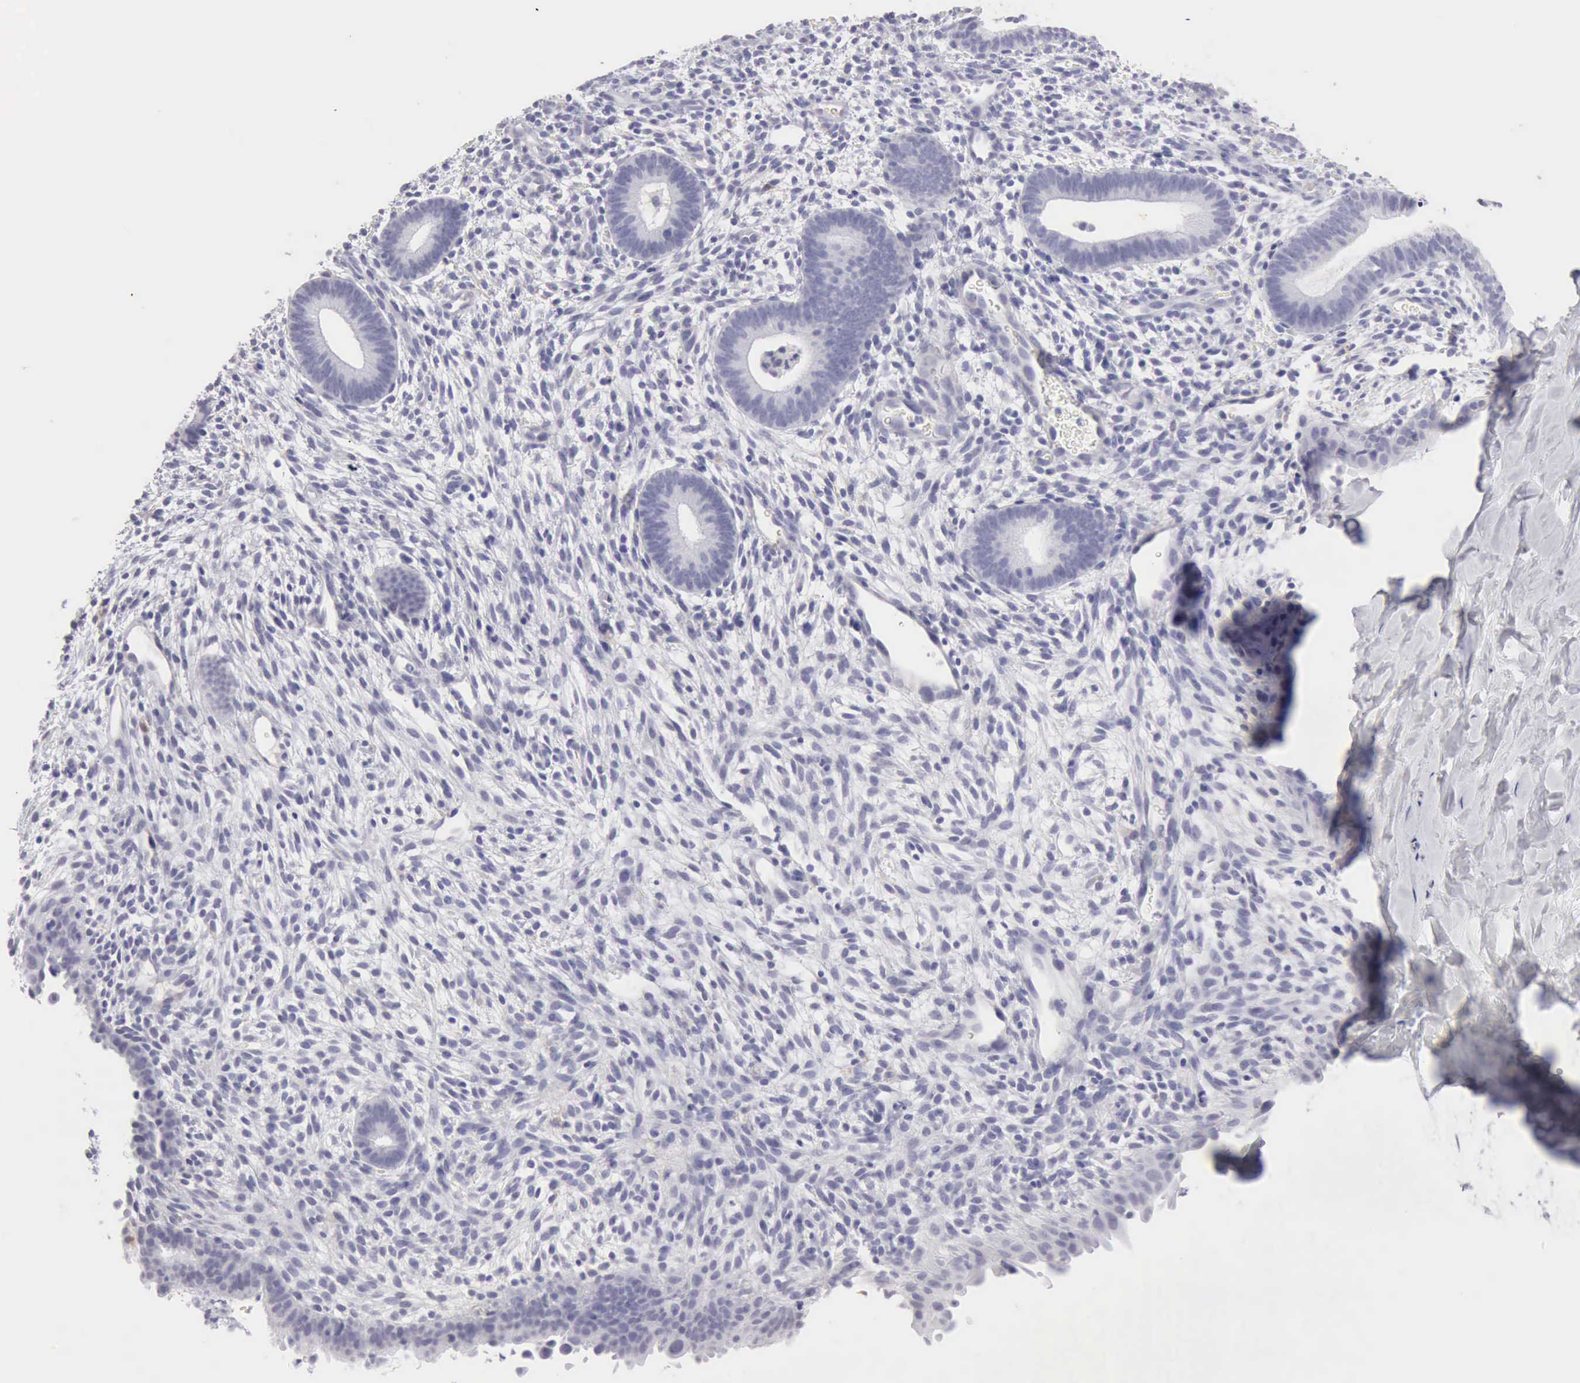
{"staining": {"intensity": "negative", "quantity": "none", "location": "none"}, "tissue": "endometrium", "cell_type": "Cells in endometrial stroma", "image_type": "normal", "snomed": [{"axis": "morphology", "description": "Normal tissue, NOS"}, {"axis": "topography", "description": "Smooth muscle"}, {"axis": "topography", "description": "Endometrium"}], "caption": "This is a photomicrograph of immunohistochemistry (IHC) staining of benign endometrium, which shows no expression in cells in endometrial stroma. (DAB (3,3'-diaminobenzidine) IHC, high magnification).", "gene": "RNASE1", "patient": {"sex": "female", "age": 57}}